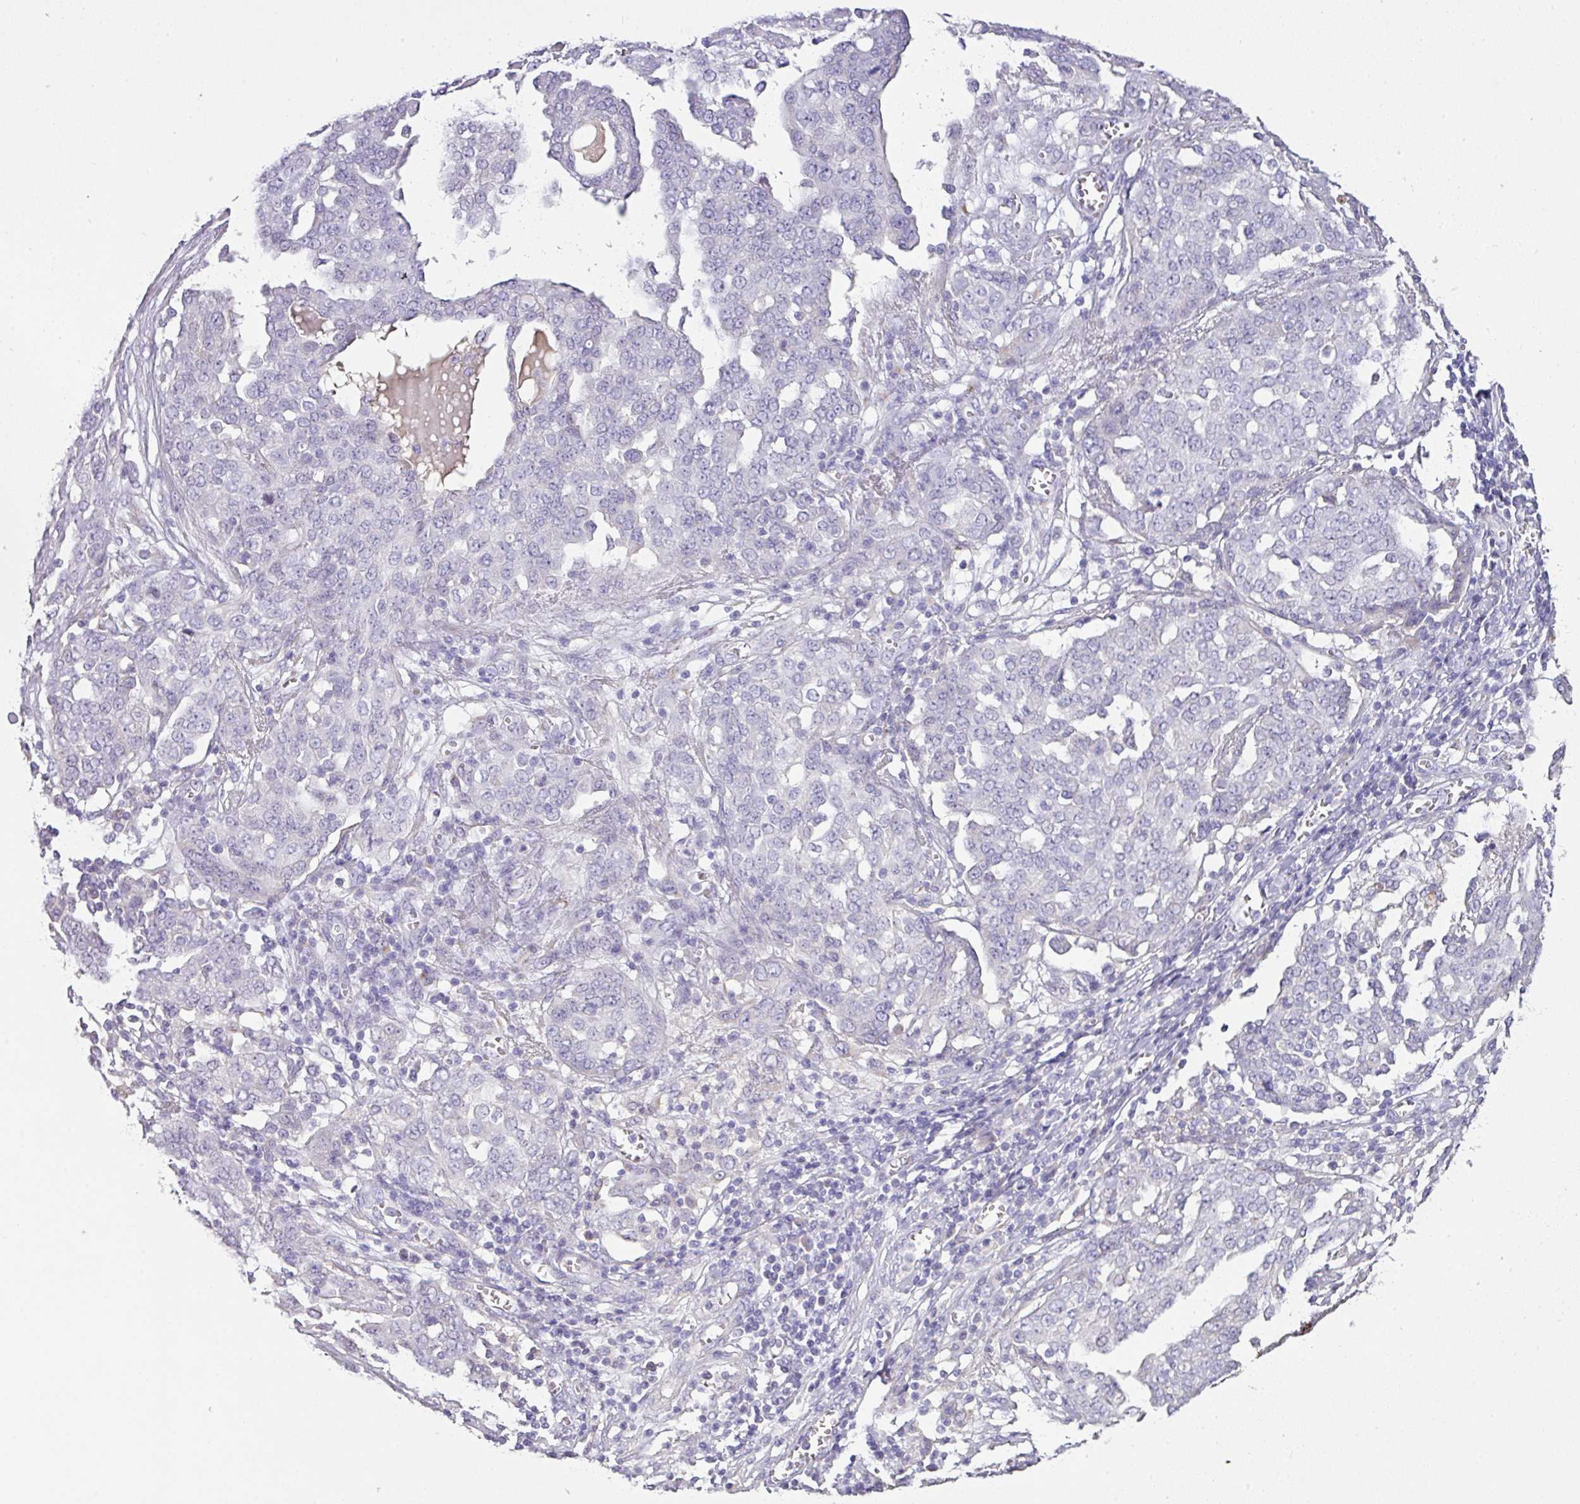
{"staining": {"intensity": "negative", "quantity": "none", "location": "none"}, "tissue": "ovarian cancer", "cell_type": "Tumor cells", "image_type": "cancer", "snomed": [{"axis": "morphology", "description": "Cystadenocarcinoma, serous, NOS"}, {"axis": "topography", "description": "Soft tissue"}, {"axis": "topography", "description": "Ovary"}], "caption": "Tumor cells are negative for brown protein staining in ovarian serous cystadenocarcinoma. (DAB (3,3'-diaminobenzidine) immunohistochemistry (IHC) with hematoxylin counter stain).", "gene": "OR6C6", "patient": {"sex": "female", "age": 57}}